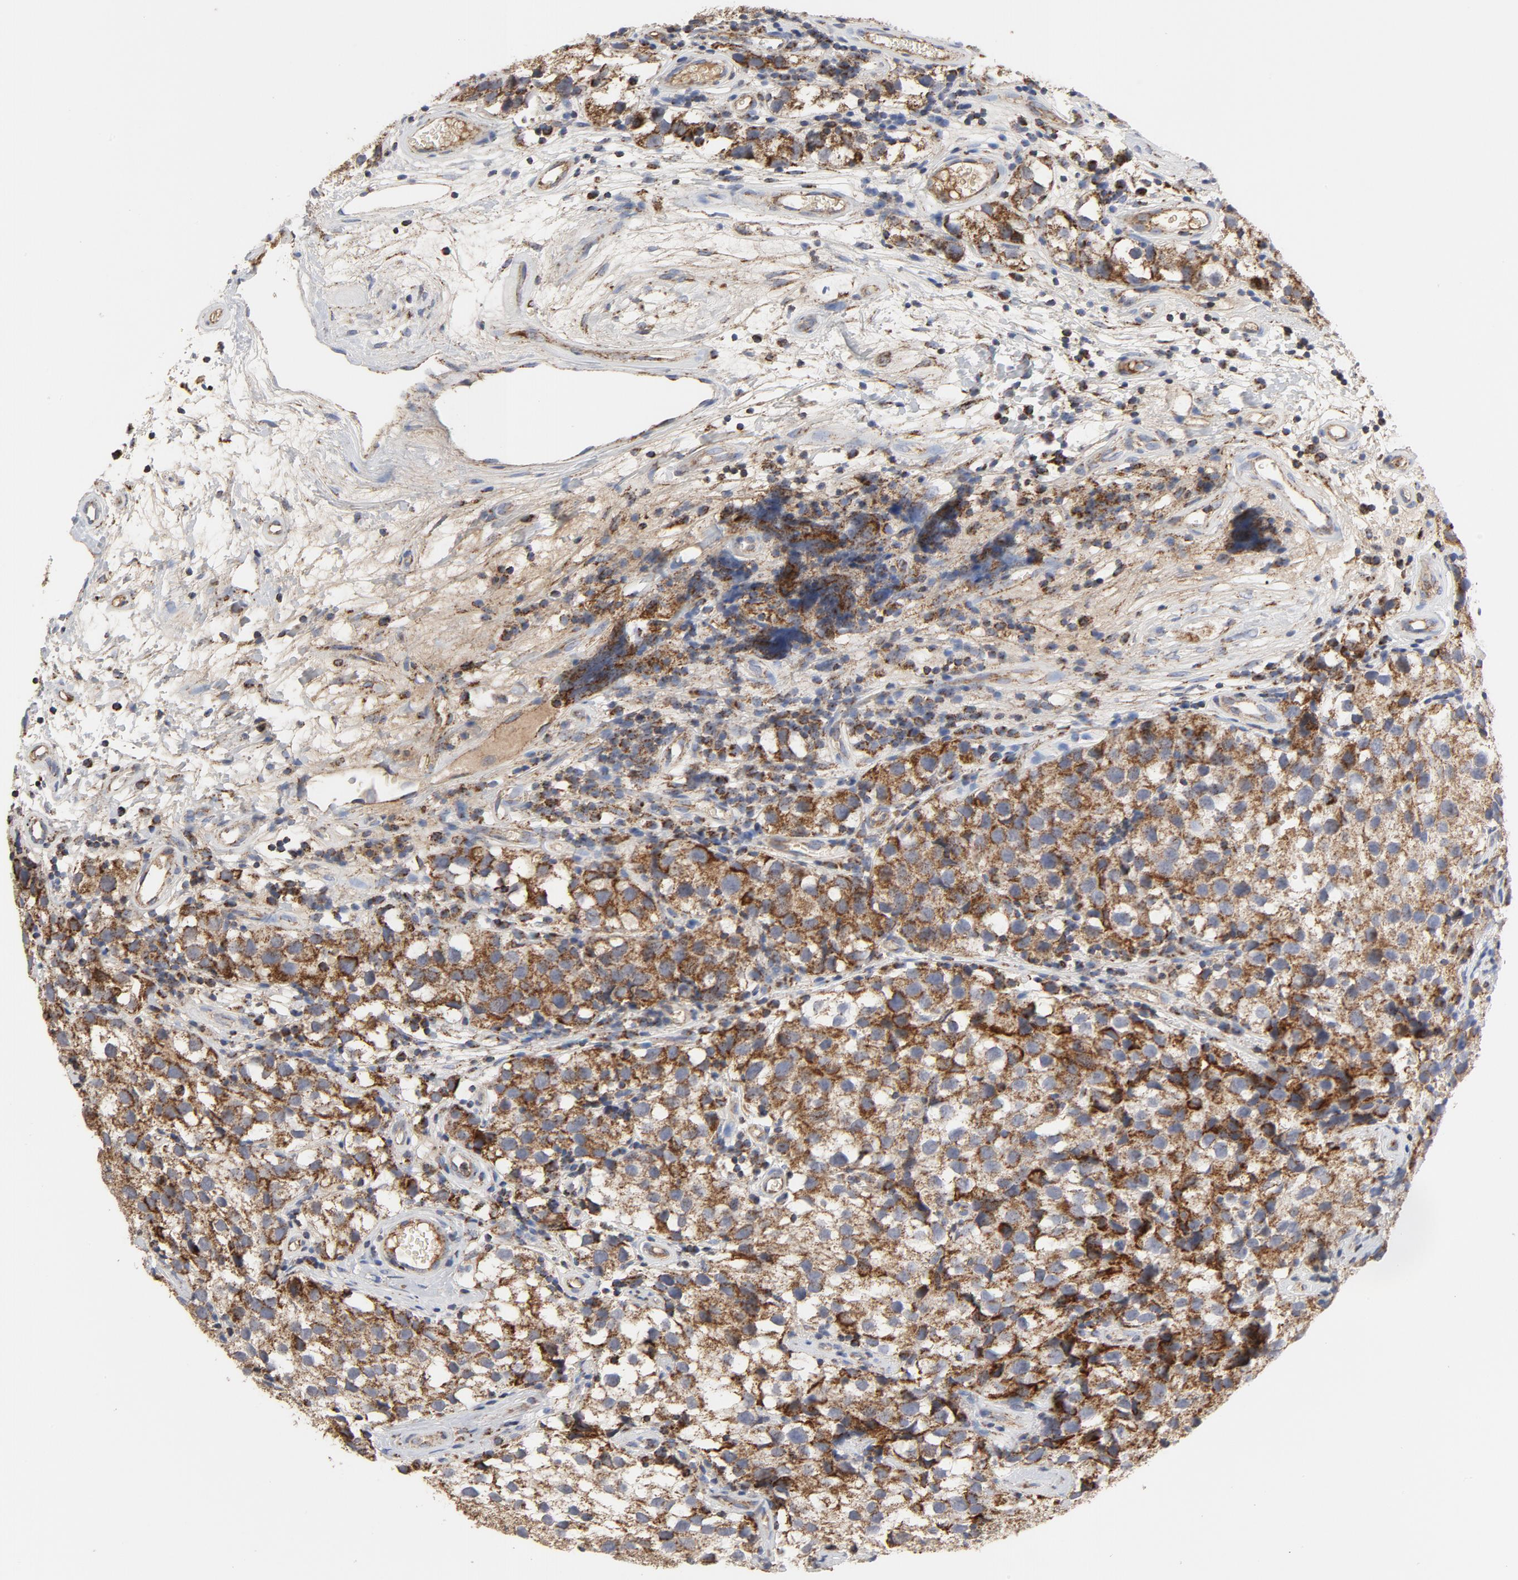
{"staining": {"intensity": "strong", "quantity": ">75%", "location": "cytoplasmic/membranous"}, "tissue": "testis cancer", "cell_type": "Tumor cells", "image_type": "cancer", "snomed": [{"axis": "morphology", "description": "Seminoma, NOS"}, {"axis": "topography", "description": "Testis"}], "caption": "Approximately >75% of tumor cells in human seminoma (testis) demonstrate strong cytoplasmic/membranous protein expression as visualized by brown immunohistochemical staining.", "gene": "PCNX4", "patient": {"sex": "male", "age": 39}}